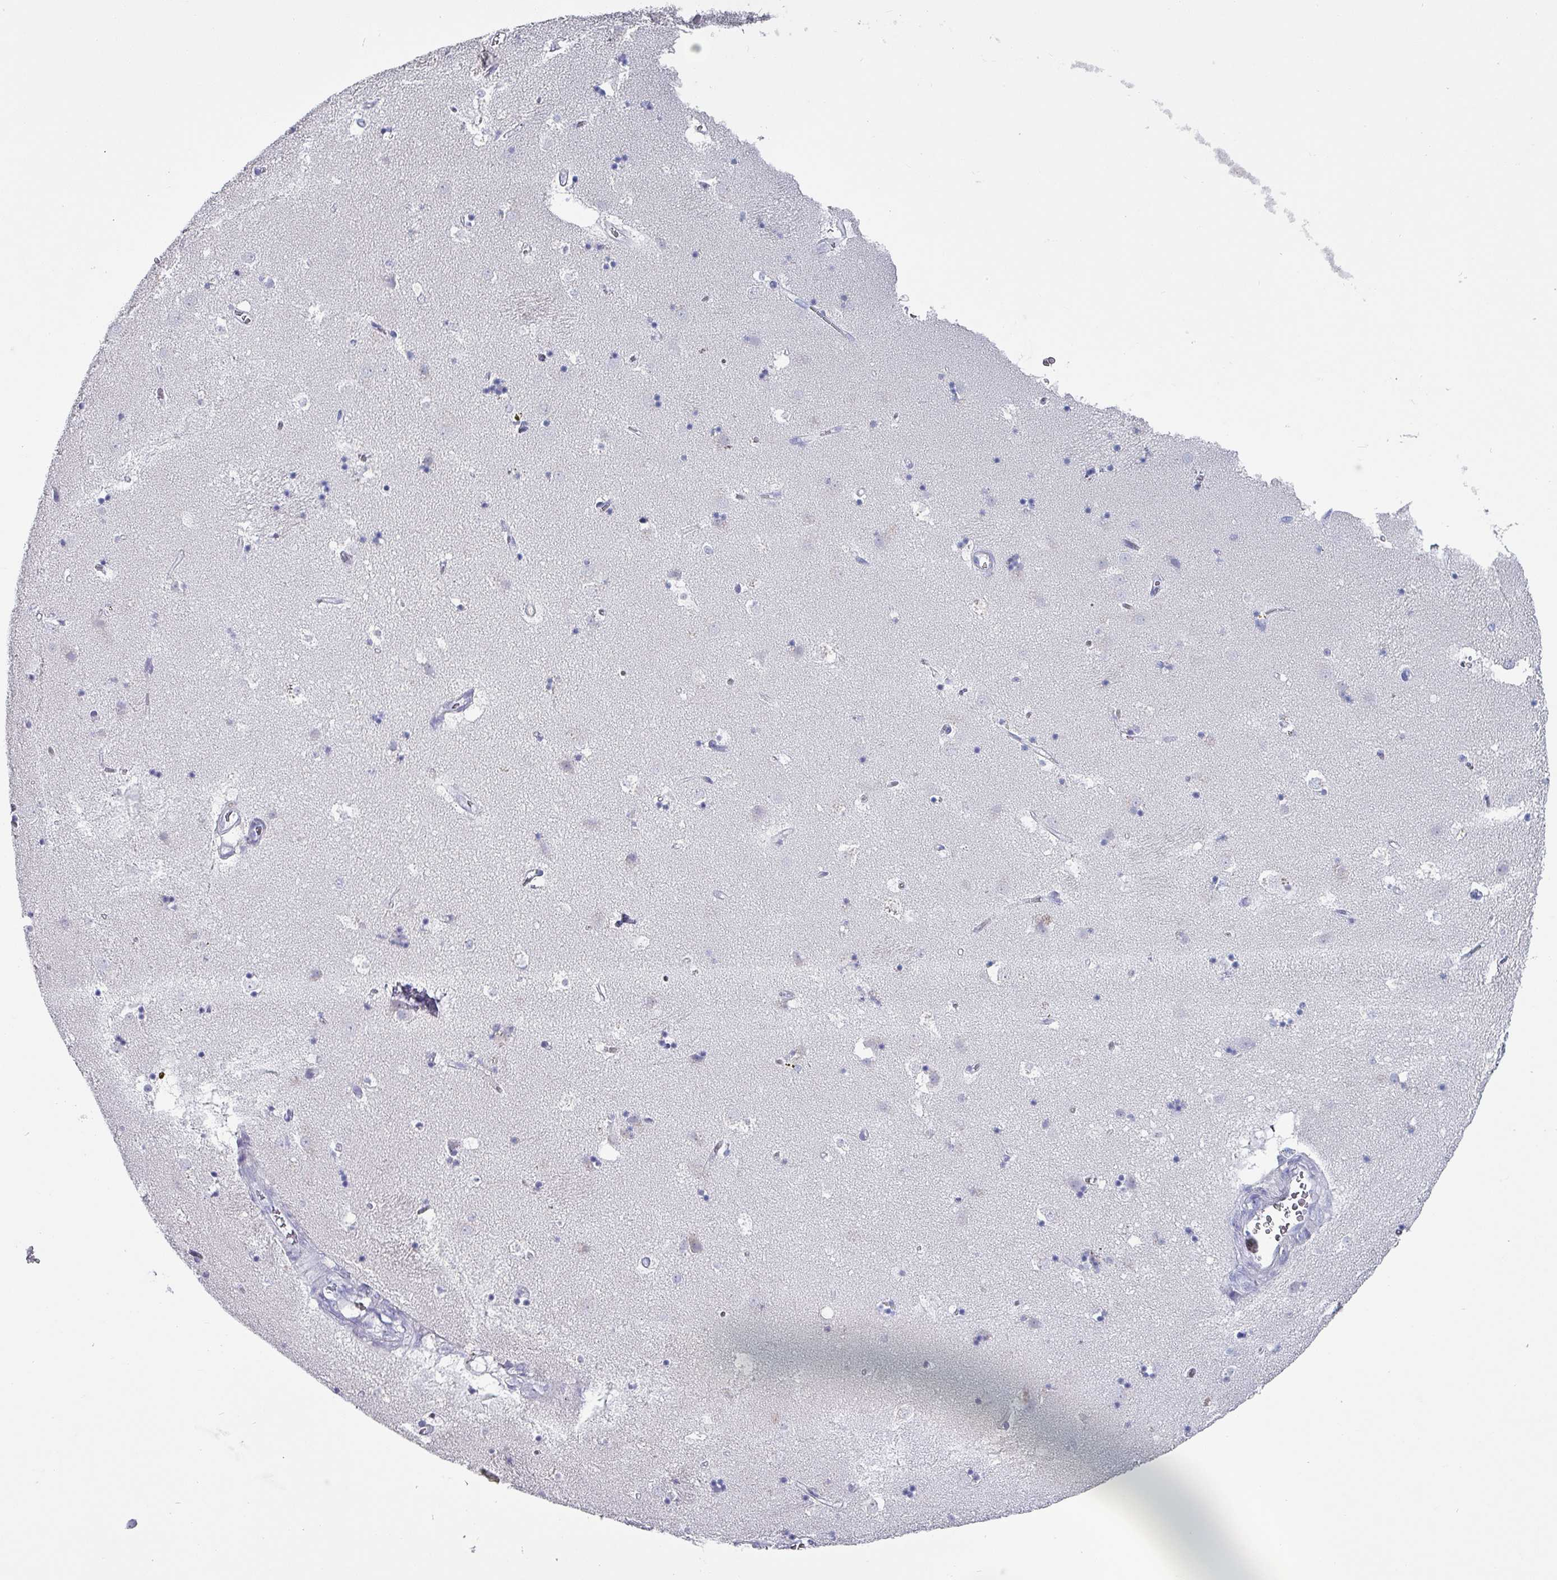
{"staining": {"intensity": "negative", "quantity": "none", "location": "none"}, "tissue": "caudate", "cell_type": "Glial cells", "image_type": "normal", "snomed": [{"axis": "morphology", "description": "Normal tissue, NOS"}, {"axis": "topography", "description": "Lateral ventricle wall"}], "caption": "Human caudate stained for a protein using IHC demonstrates no staining in glial cells.", "gene": "INS", "patient": {"sex": "male", "age": 58}}